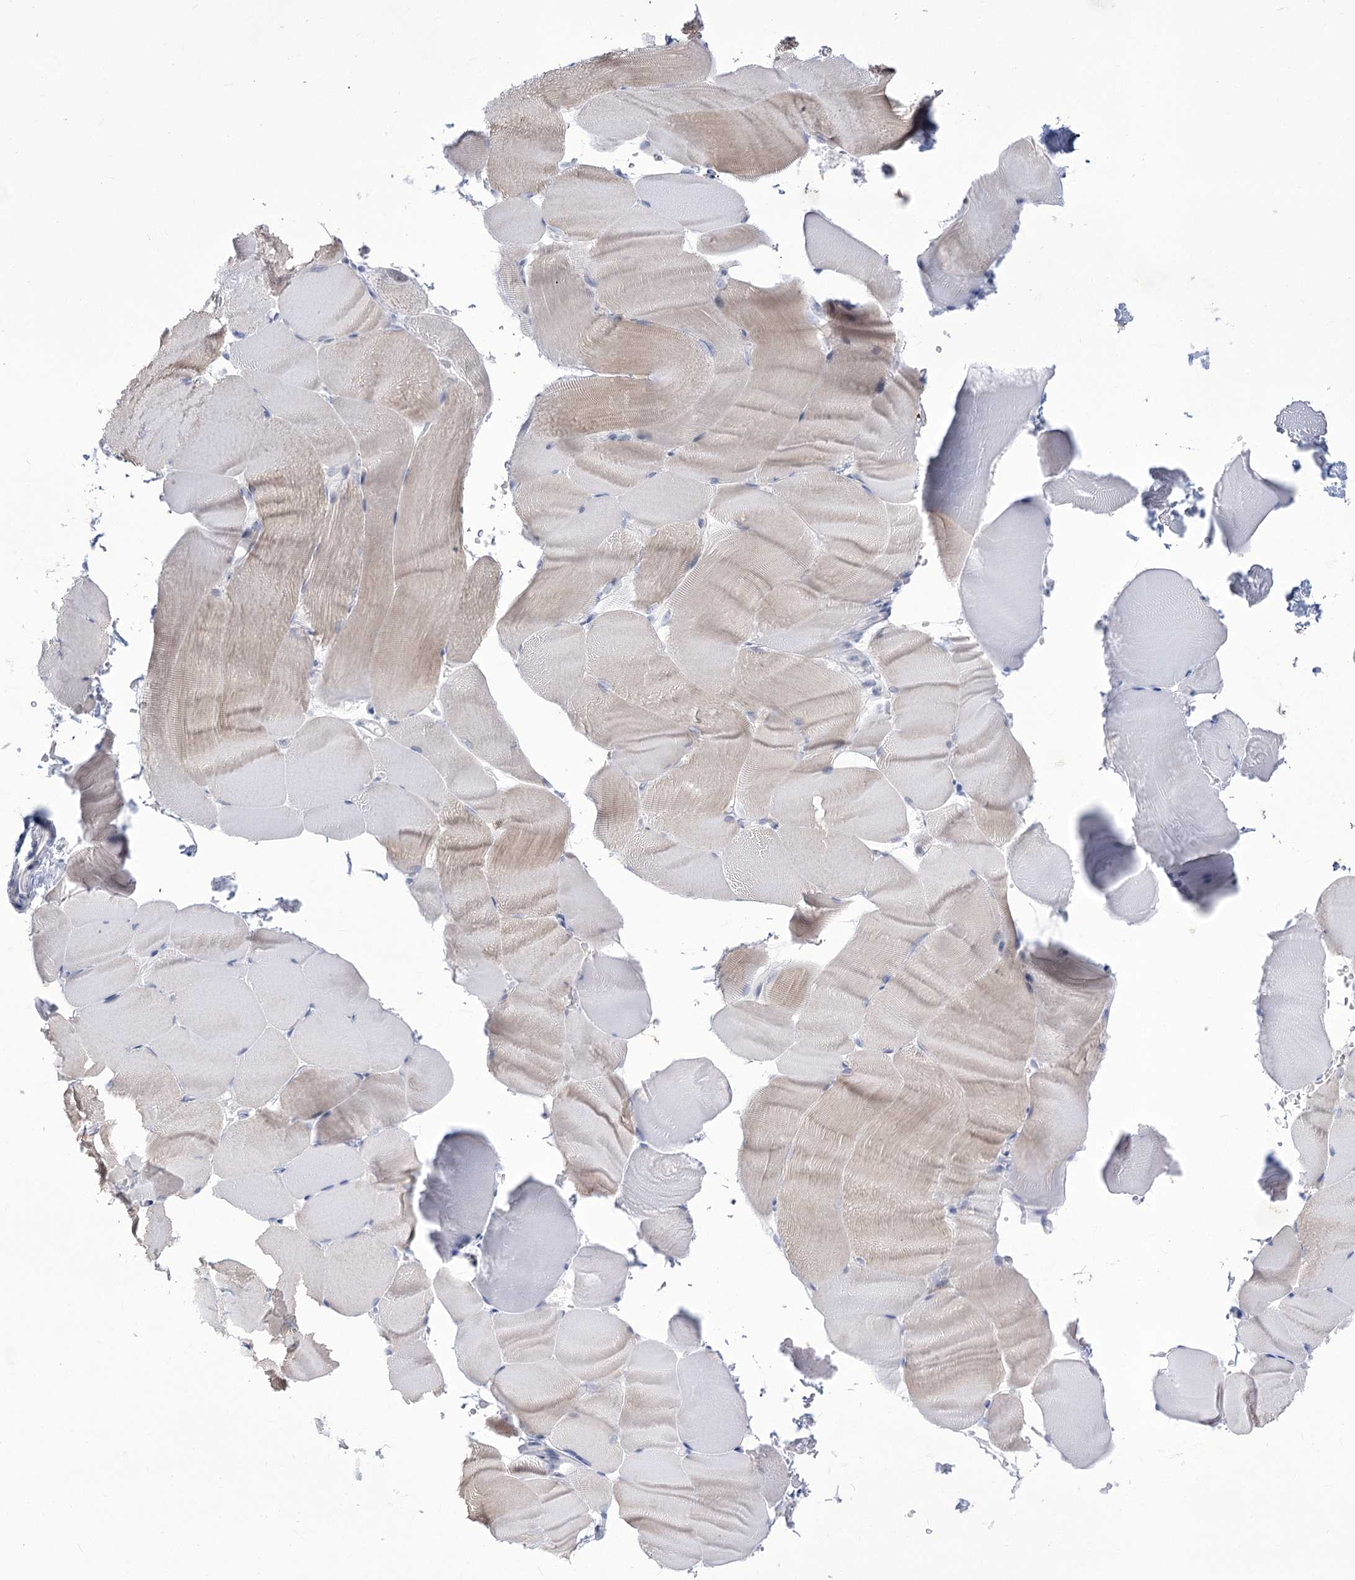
{"staining": {"intensity": "negative", "quantity": "none", "location": "none"}, "tissue": "skeletal muscle", "cell_type": "Myocytes", "image_type": "normal", "snomed": [{"axis": "morphology", "description": "Normal tissue, NOS"}, {"axis": "topography", "description": "Skeletal muscle"}, {"axis": "topography", "description": "Parathyroid gland"}], "caption": "High power microscopy photomicrograph of an IHC image of benign skeletal muscle, revealing no significant staining in myocytes. (IHC, brightfield microscopy, high magnification).", "gene": "BEND7", "patient": {"sex": "female", "age": 37}}